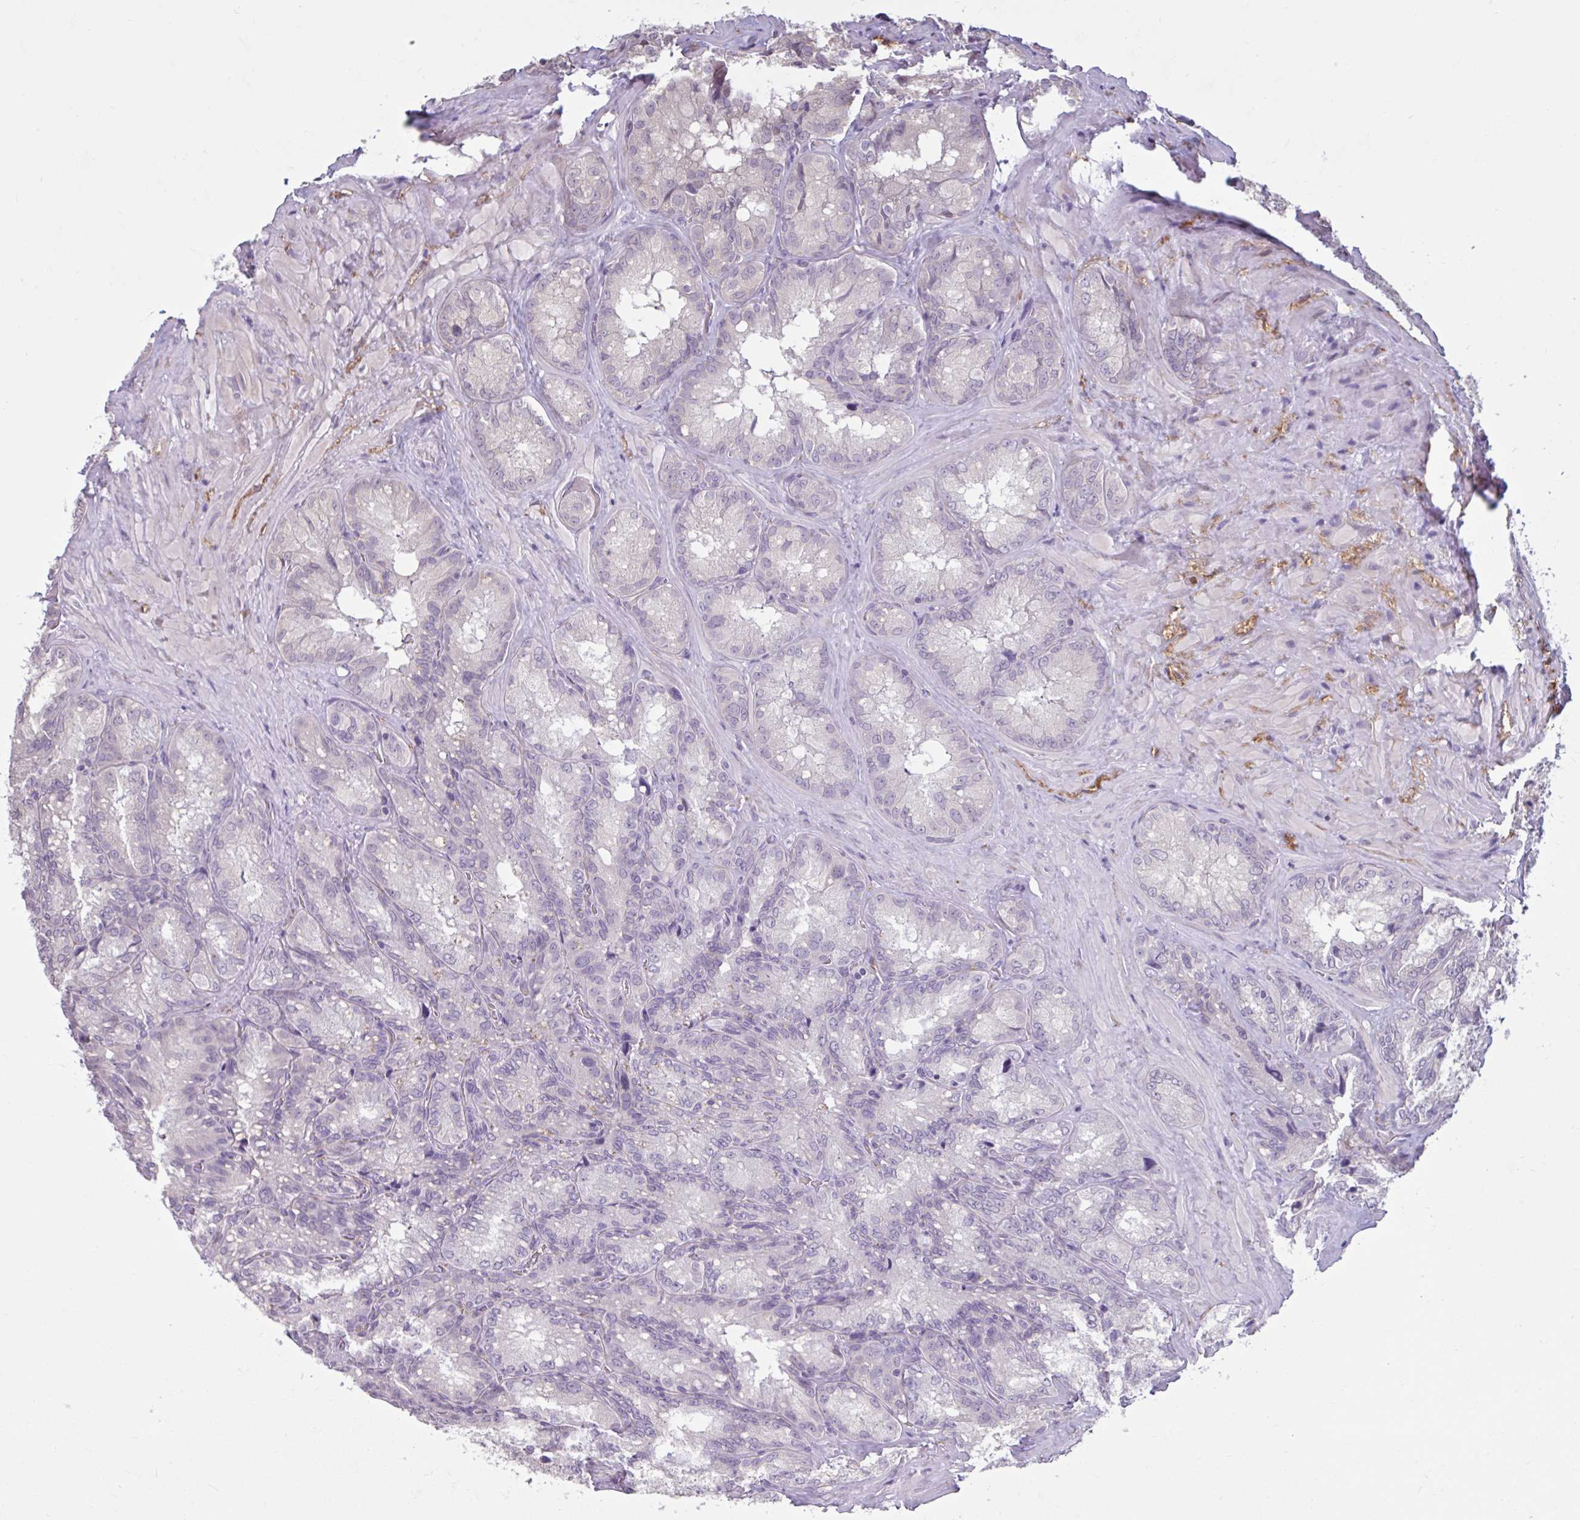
{"staining": {"intensity": "negative", "quantity": "none", "location": "none"}, "tissue": "seminal vesicle", "cell_type": "Glandular cells", "image_type": "normal", "snomed": [{"axis": "morphology", "description": "Normal tissue, NOS"}, {"axis": "topography", "description": "Seminal veicle"}], "caption": "Immunohistochemical staining of unremarkable human seminal vesicle displays no significant expression in glandular cells. The staining is performed using DAB brown chromogen with nuclei counter-stained in using hematoxylin.", "gene": "CDH19", "patient": {"sex": "male", "age": 47}}